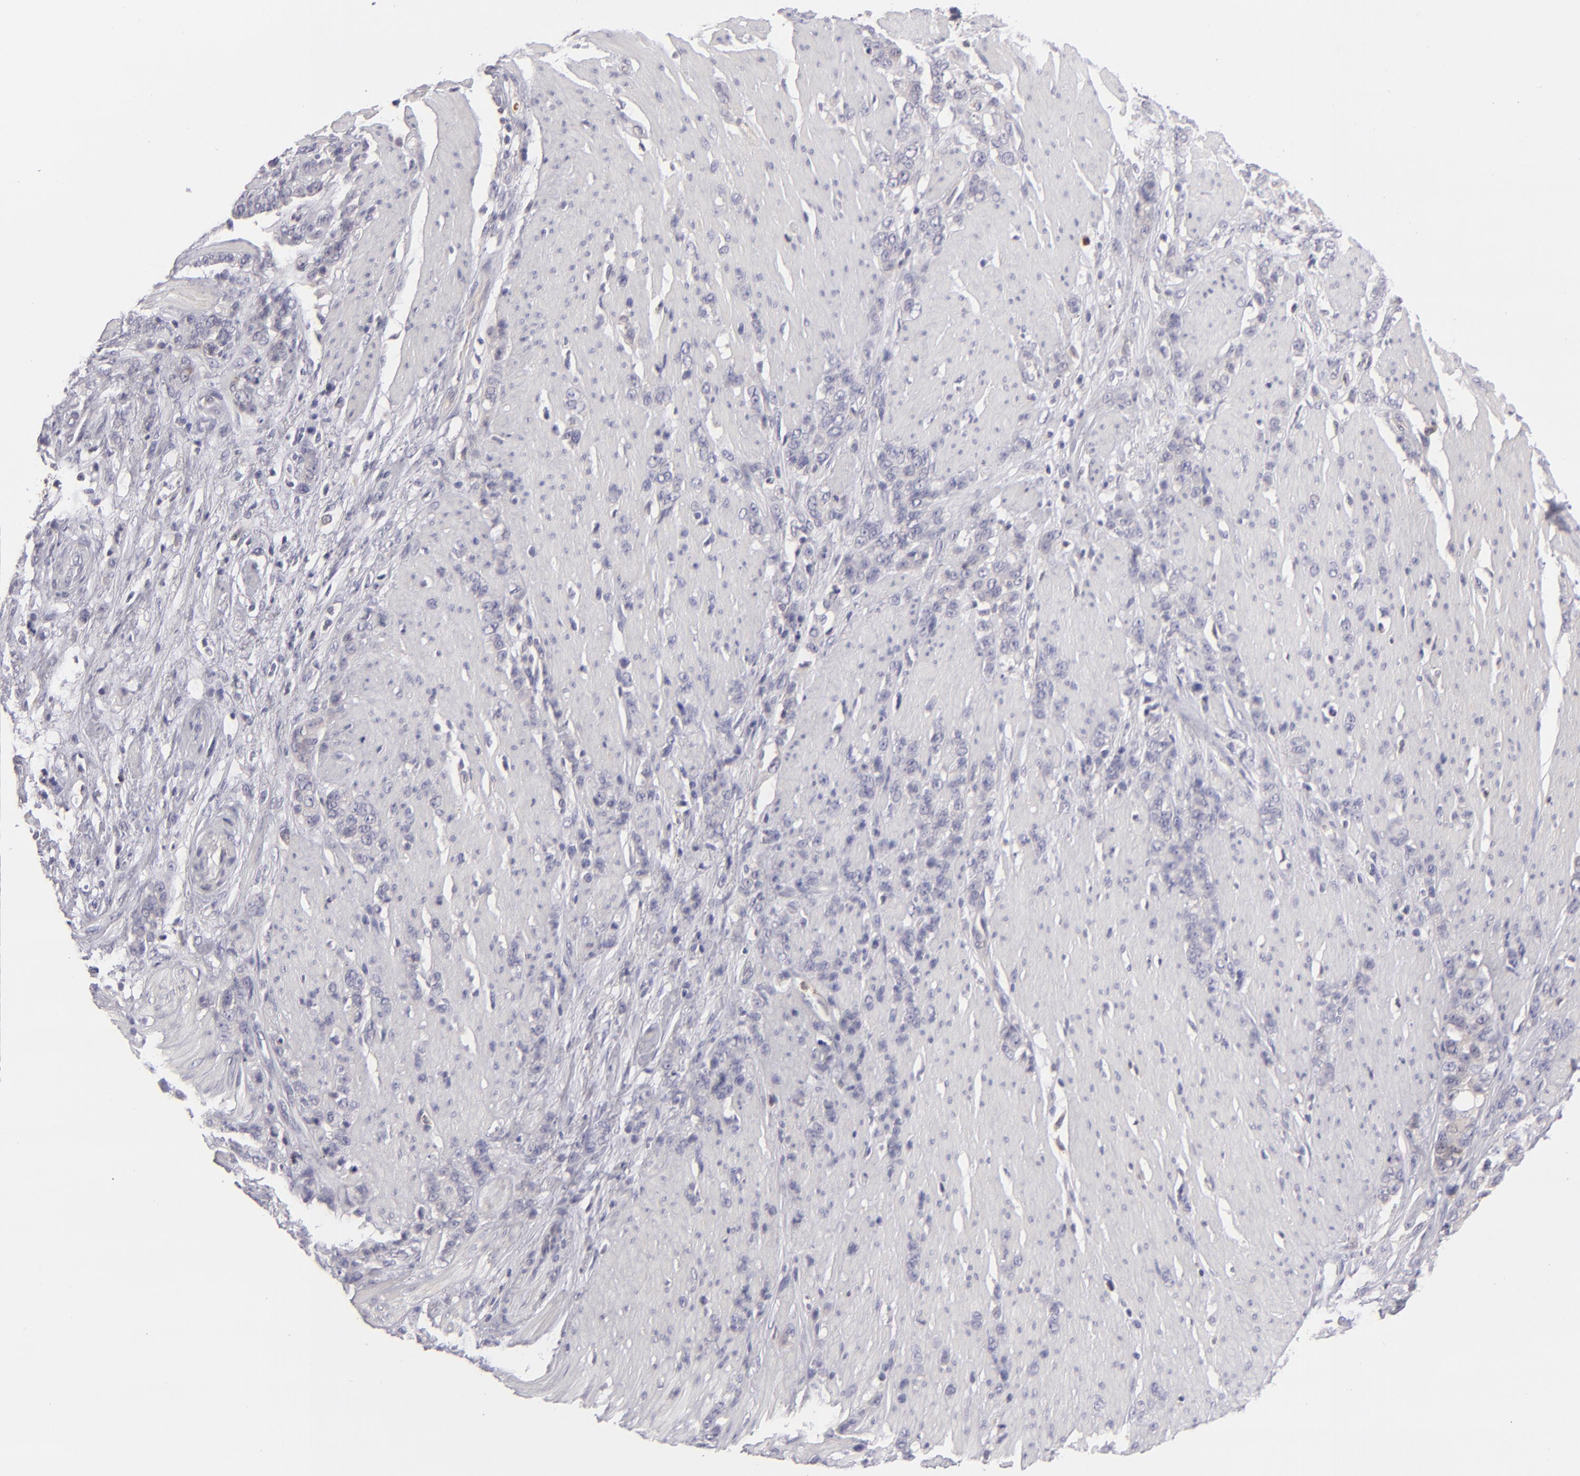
{"staining": {"intensity": "negative", "quantity": "none", "location": "none"}, "tissue": "stomach cancer", "cell_type": "Tumor cells", "image_type": "cancer", "snomed": [{"axis": "morphology", "description": "Adenocarcinoma, NOS"}, {"axis": "topography", "description": "Stomach, lower"}], "caption": "Stomach cancer was stained to show a protein in brown. There is no significant staining in tumor cells. (Stains: DAB (3,3'-diaminobenzidine) immunohistochemistry (IHC) with hematoxylin counter stain, Microscopy: brightfield microscopy at high magnification).", "gene": "MMP10", "patient": {"sex": "male", "age": 88}}